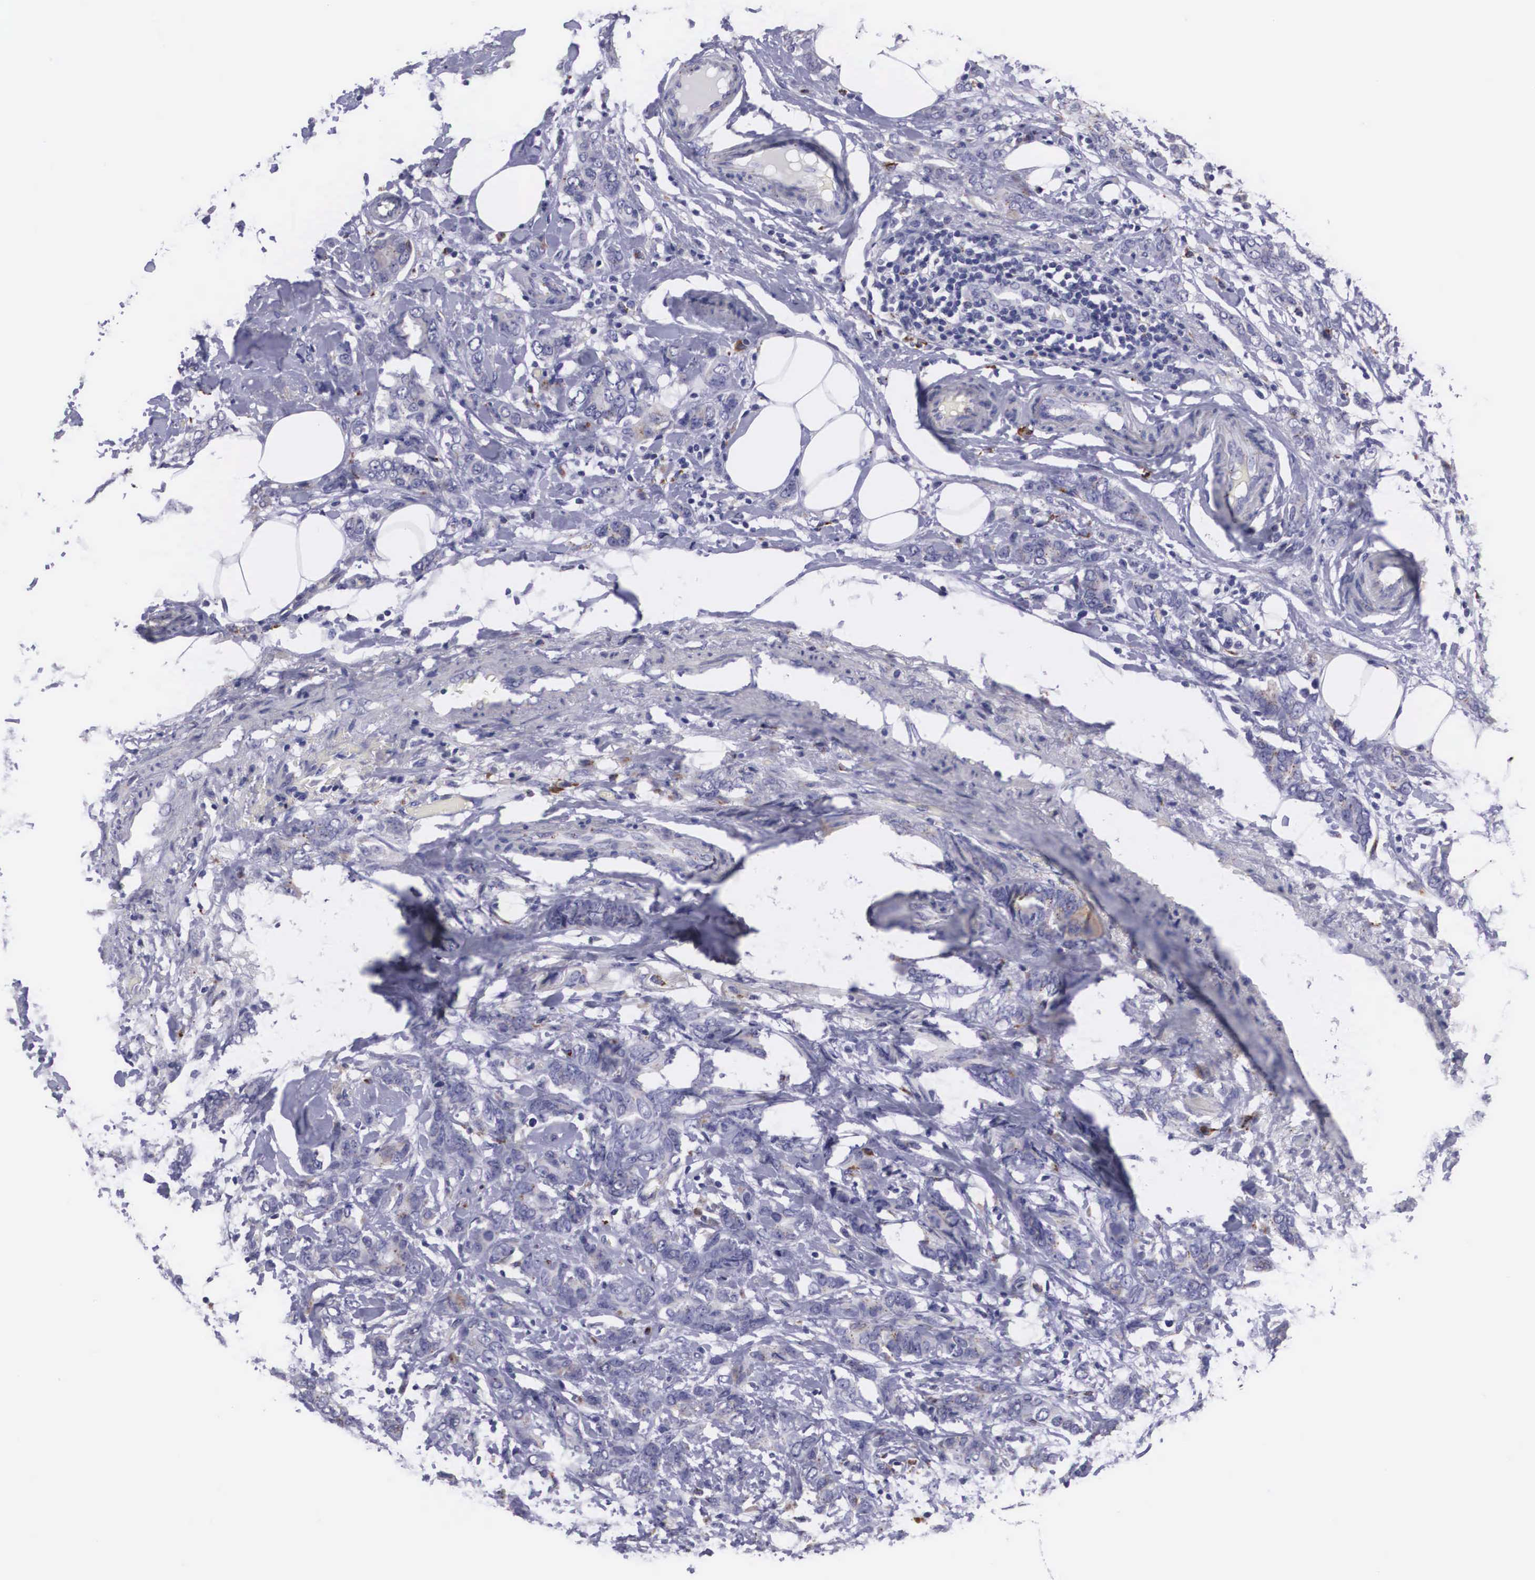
{"staining": {"intensity": "weak", "quantity": "<25%", "location": "cytoplasmic/membranous"}, "tissue": "breast cancer", "cell_type": "Tumor cells", "image_type": "cancer", "snomed": [{"axis": "morphology", "description": "Duct carcinoma"}, {"axis": "topography", "description": "Breast"}], "caption": "Tumor cells are negative for brown protein staining in breast cancer.", "gene": "CRELD2", "patient": {"sex": "female", "age": 53}}